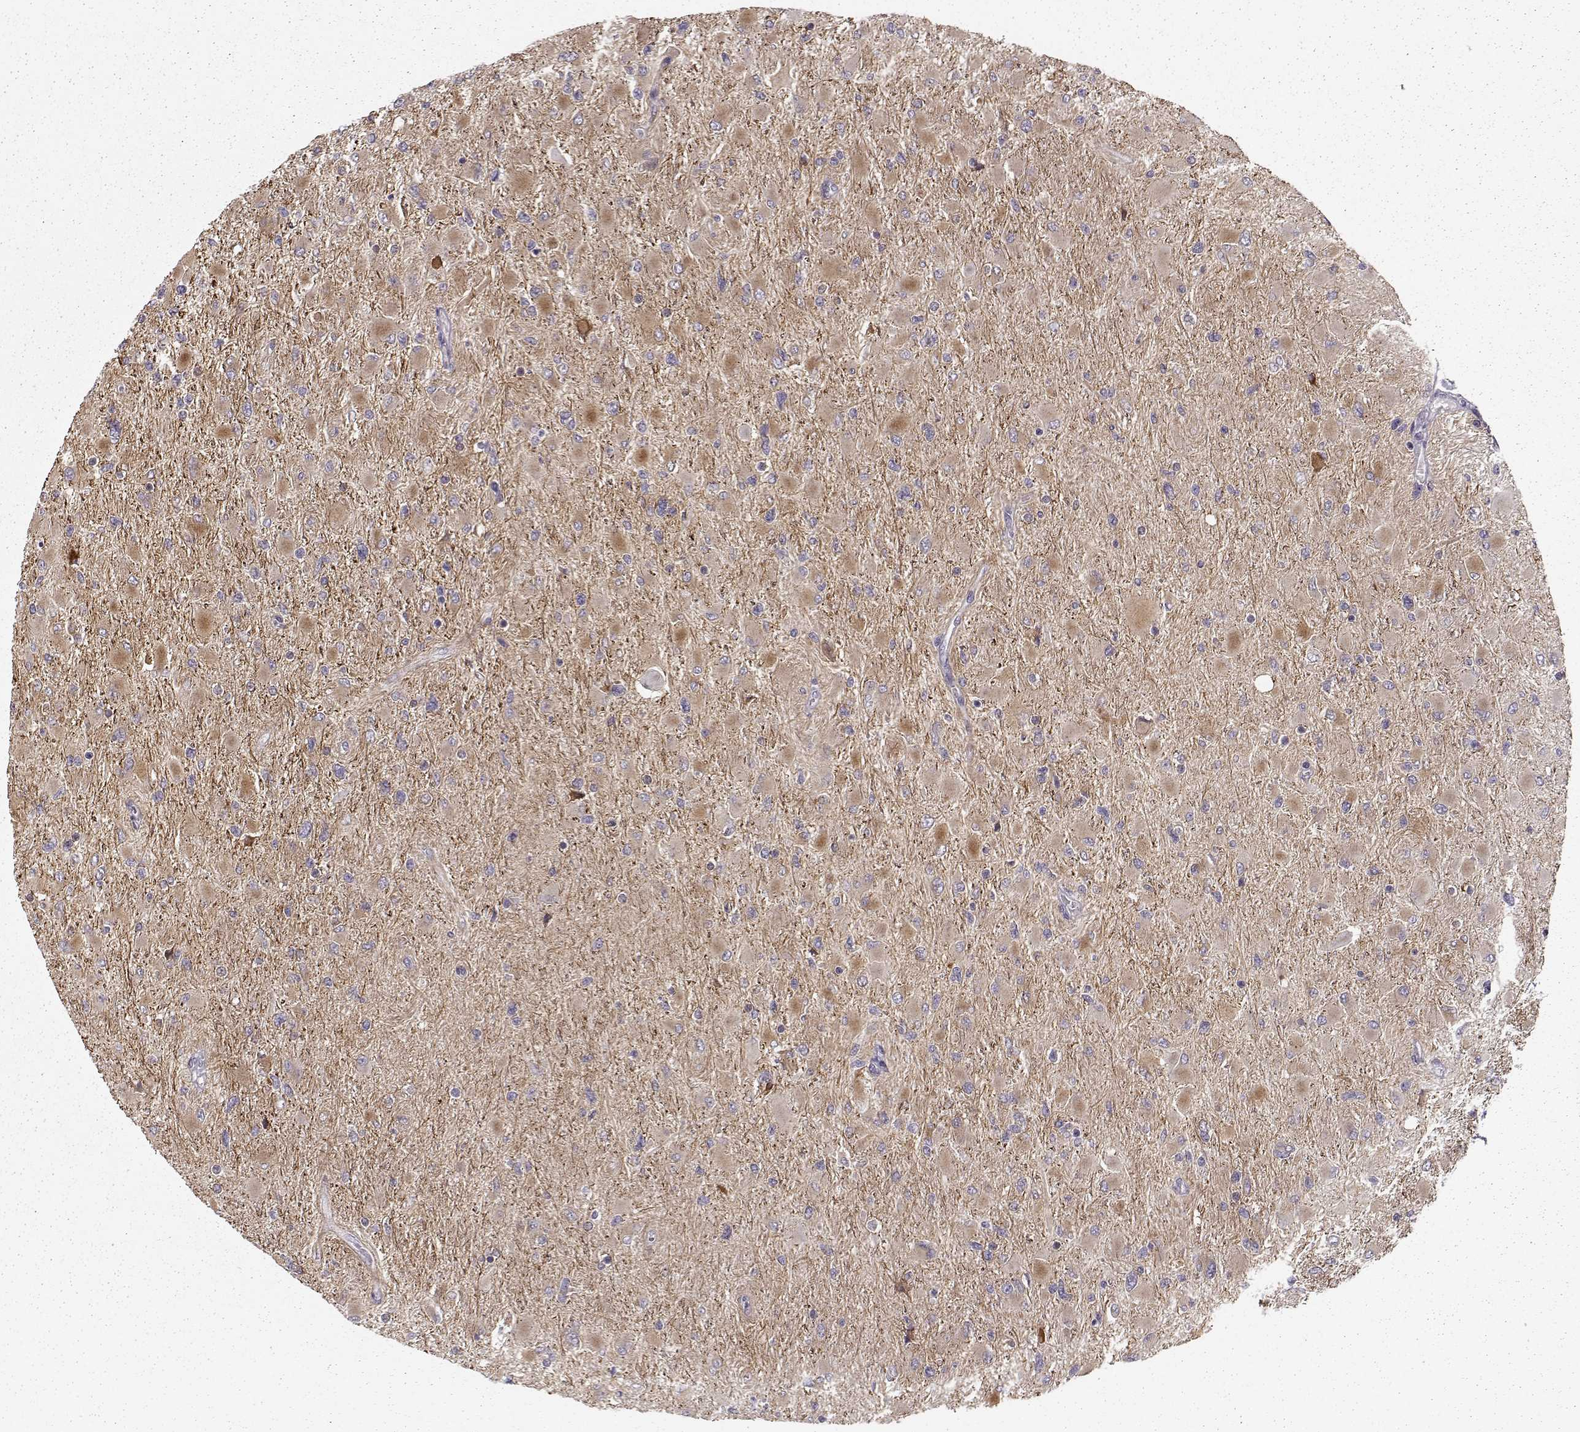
{"staining": {"intensity": "weak", "quantity": ">75%", "location": "cytoplasmic/membranous"}, "tissue": "glioma", "cell_type": "Tumor cells", "image_type": "cancer", "snomed": [{"axis": "morphology", "description": "Glioma, malignant, High grade"}, {"axis": "topography", "description": "Cerebral cortex"}], "caption": "The image reveals staining of malignant high-grade glioma, revealing weak cytoplasmic/membranous protein staining (brown color) within tumor cells.", "gene": "MTR", "patient": {"sex": "female", "age": 36}}